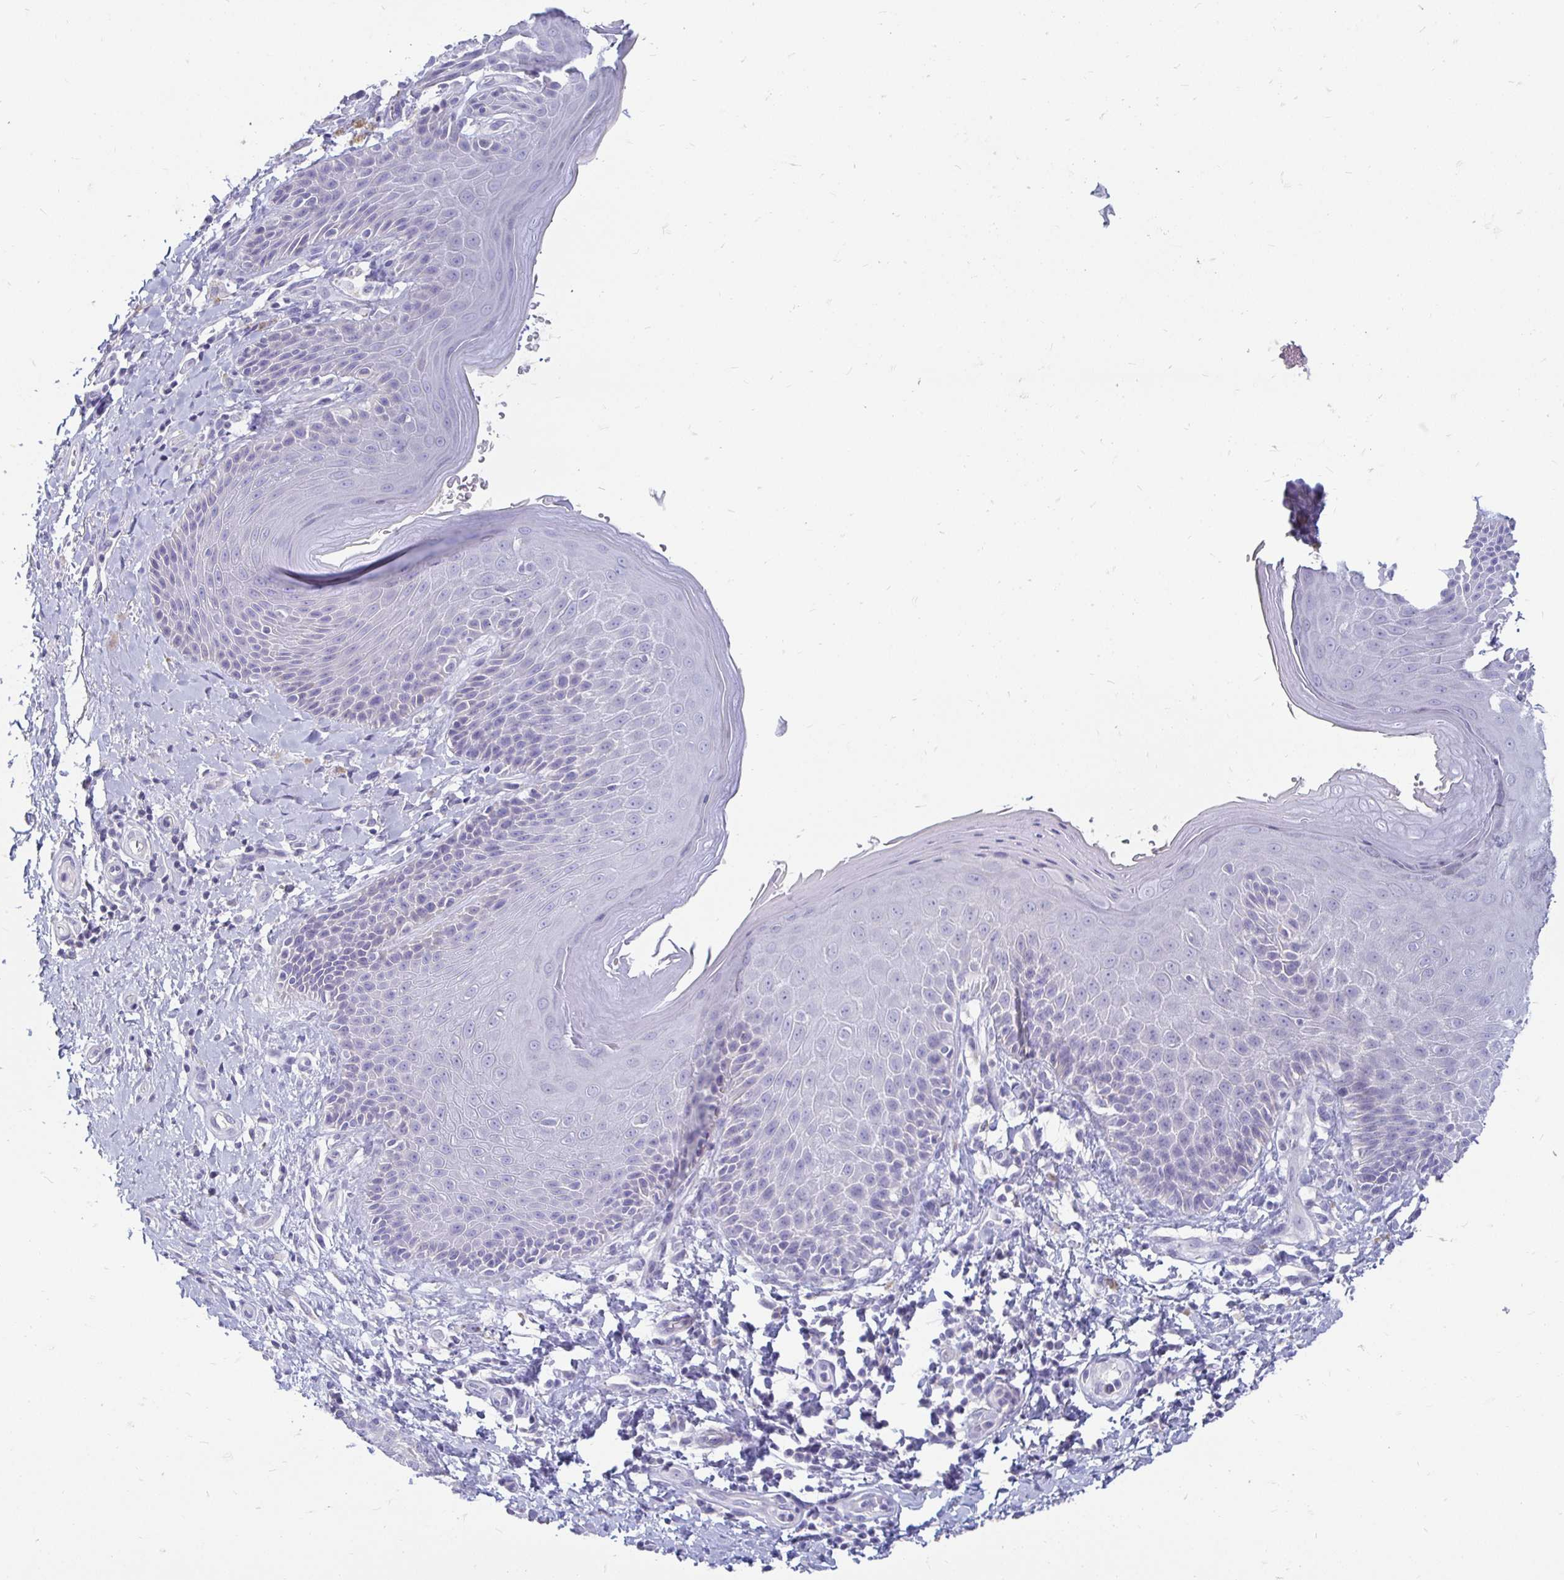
{"staining": {"intensity": "negative", "quantity": "none", "location": "none"}, "tissue": "skin", "cell_type": "Epidermal cells", "image_type": "normal", "snomed": [{"axis": "morphology", "description": "Normal tissue, NOS"}, {"axis": "topography", "description": "Anal"}, {"axis": "topography", "description": "Peripheral nerve tissue"}], "caption": "Epidermal cells show no significant staining in benign skin.", "gene": "PEG10", "patient": {"sex": "male", "age": 51}}